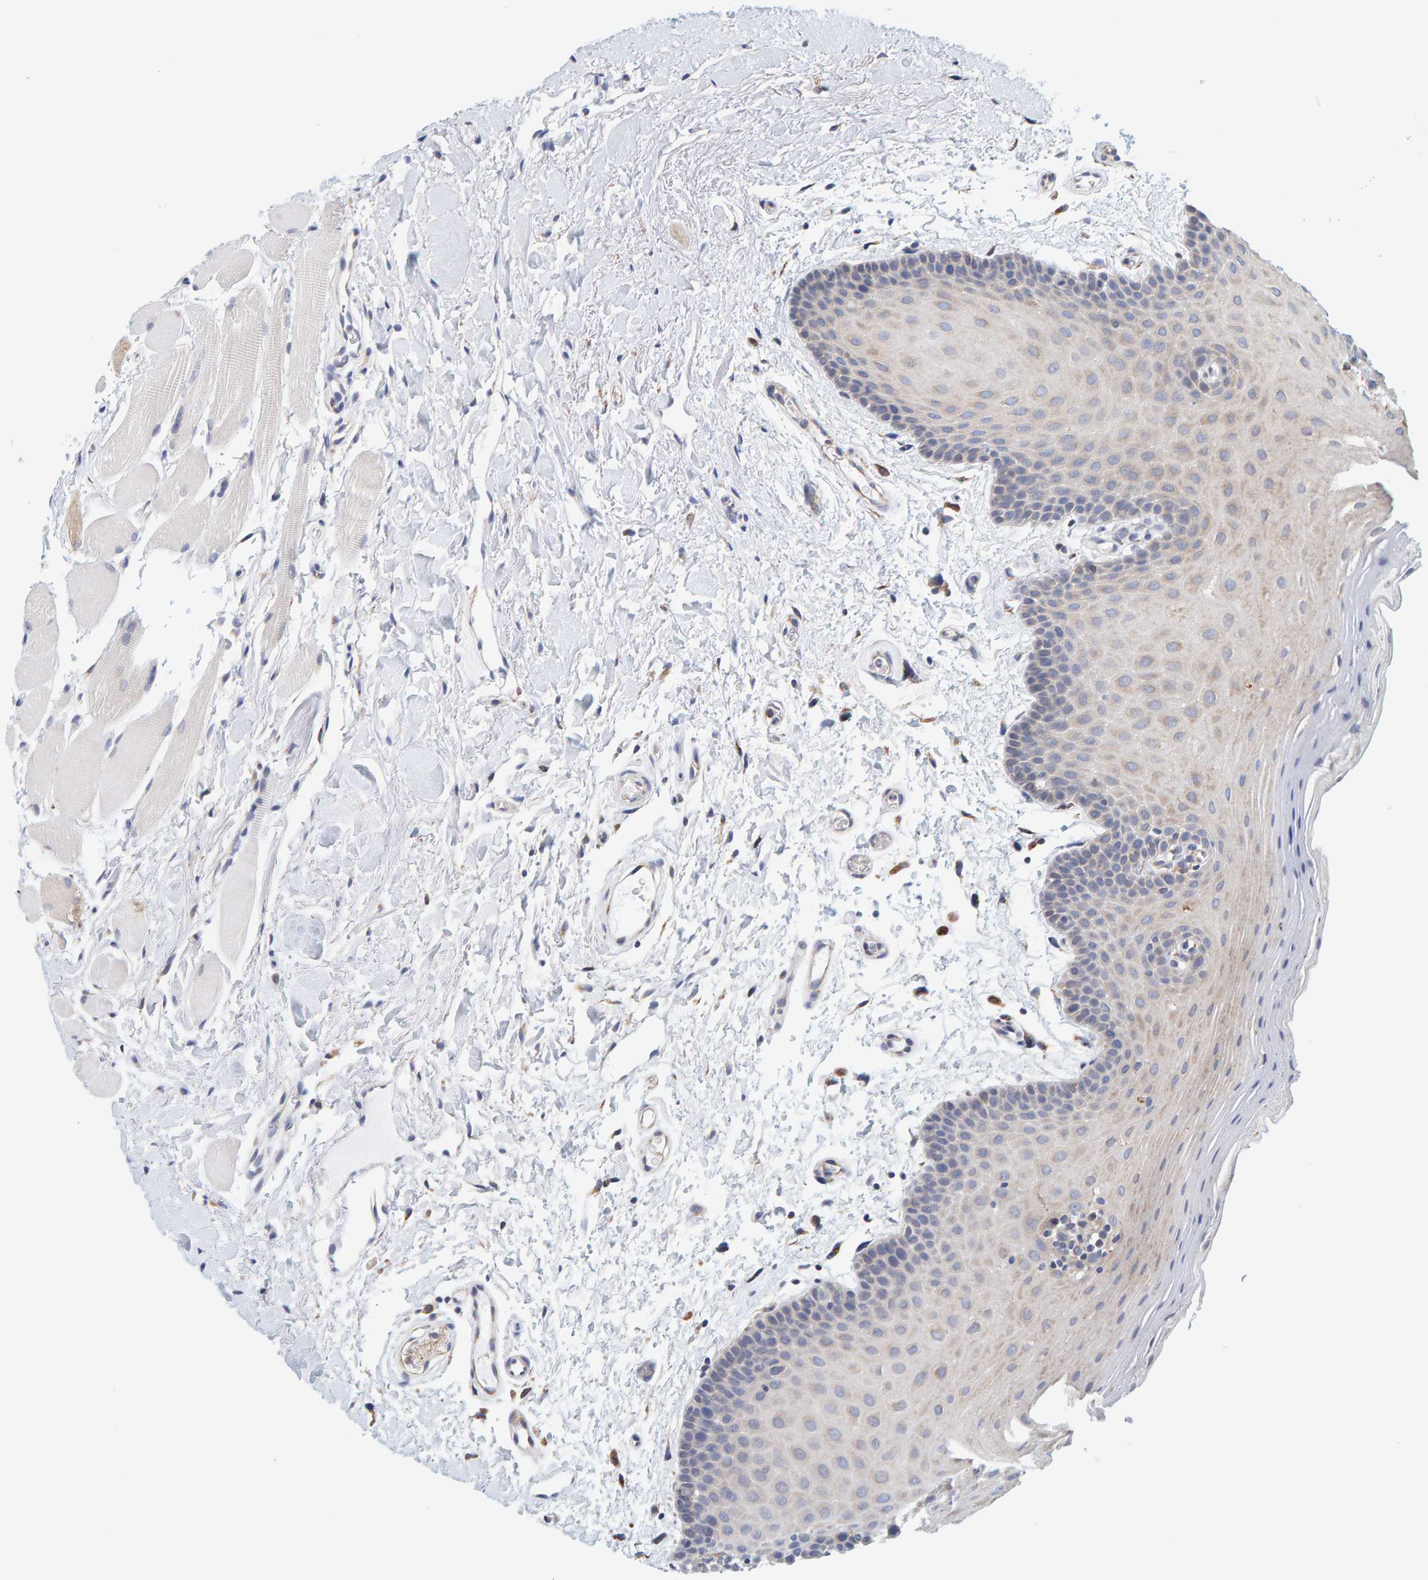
{"staining": {"intensity": "weak", "quantity": "<25%", "location": "cytoplasmic/membranous"}, "tissue": "oral mucosa", "cell_type": "Squamous epithelial cells", "image_type": "normal", "snomed": [{"axis": "morphology", "description": "Normal tissue, NOS"}, {"axis": "topography", "description": "Oral tissue"}], "caption": "A high-resolution histopathology image shows immunohistochemistry staining of normal oral mucosa, which displays no significant expression in squamous epithelial cells.", "gene": "SGPL1", "patient": {"sex": "male", "age": 62}}